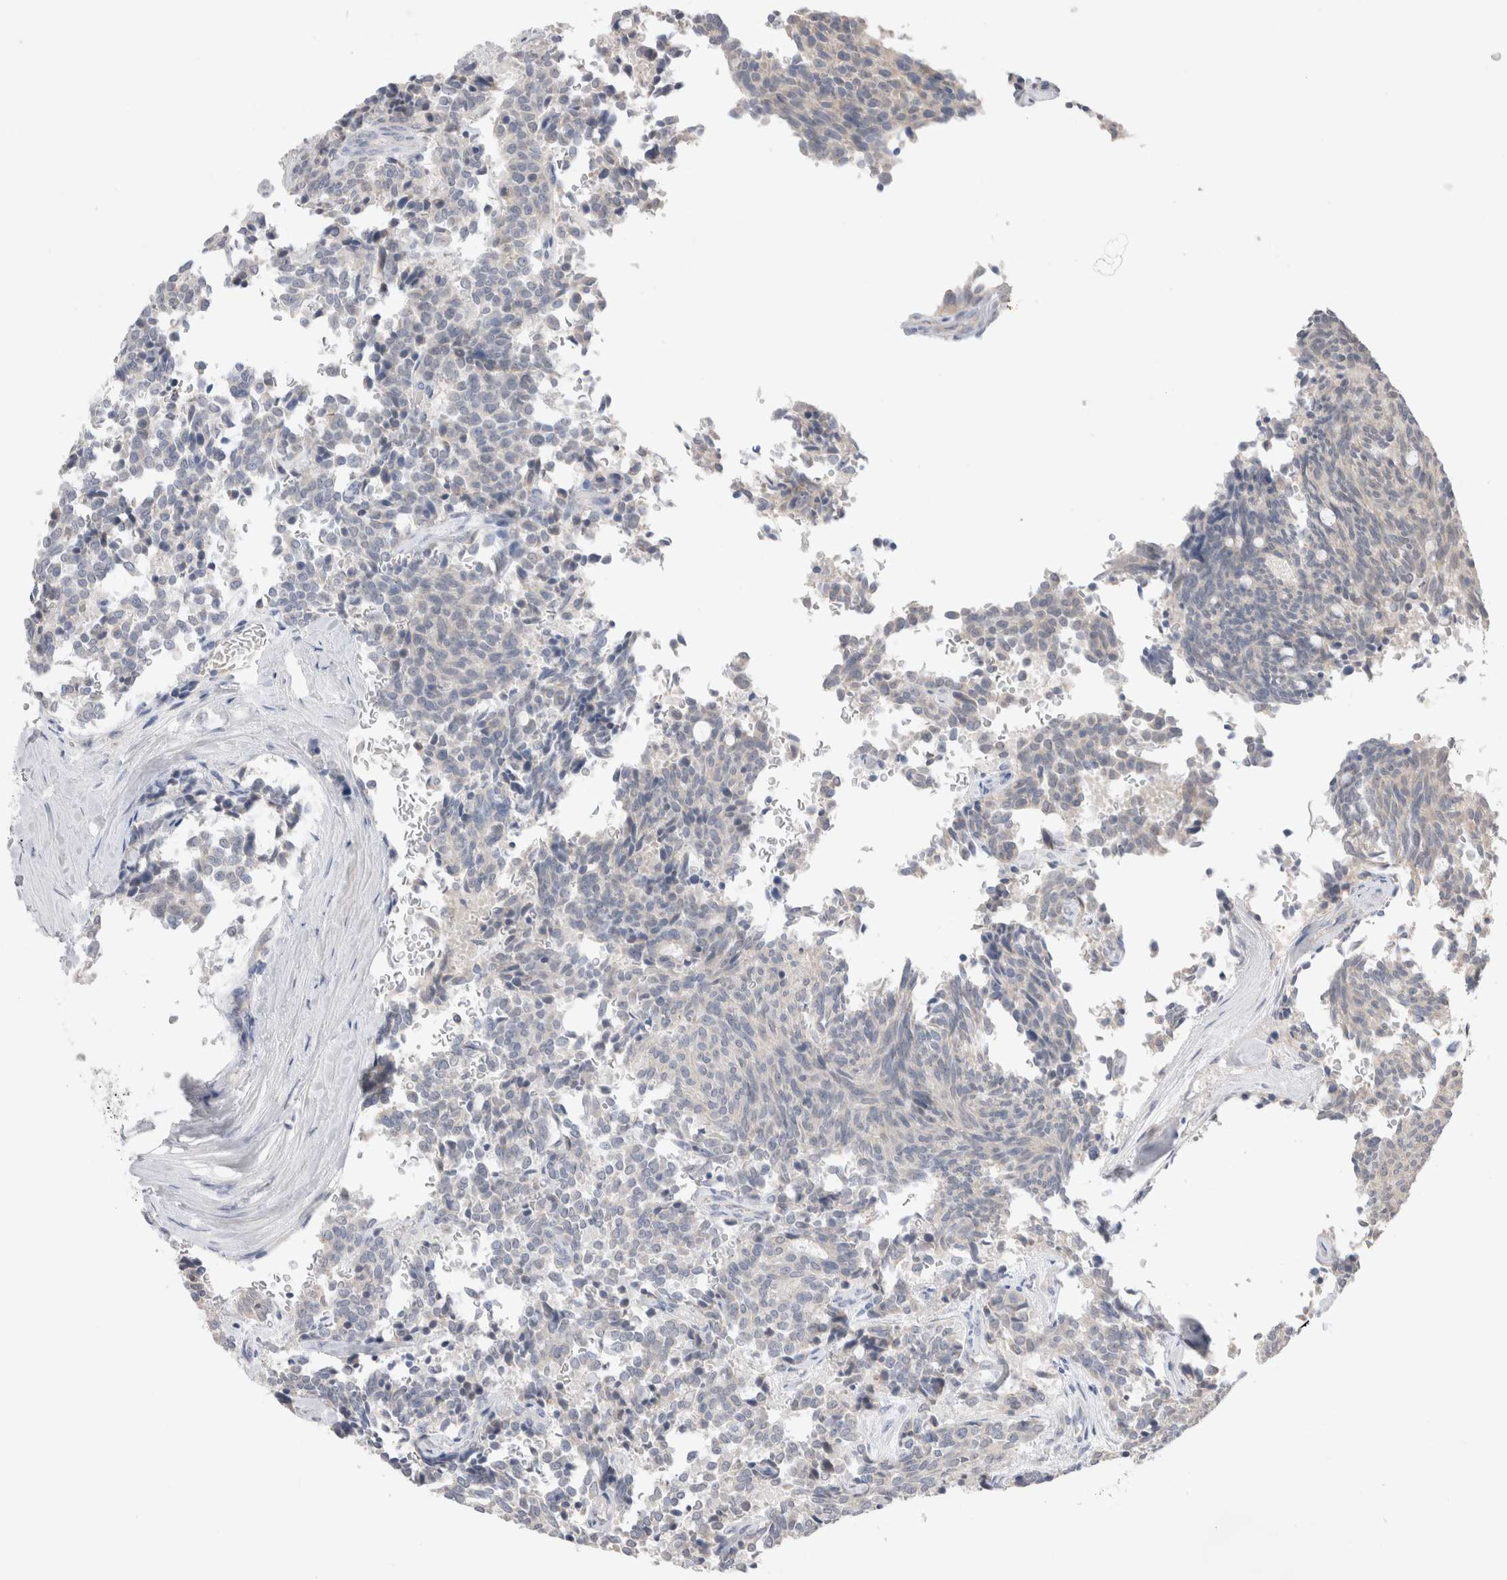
{"staining": {"intensity": "negative", "quantity": "none", "location": "none"}, "tissue": "carcinoid", "cell_type": "Tumor cells", "image_type": "cancer", "snomed": [{"axis": "morphology", "description": "Carcinoid, malignant, NOS"}, {"axis": "topography", "description": "Pancreas"}], "caption": "There is no significant staining in tumor cells of carcinoid (malignant).", "gene": "DMD", "patient": {"sex": "female", "age": 54}}